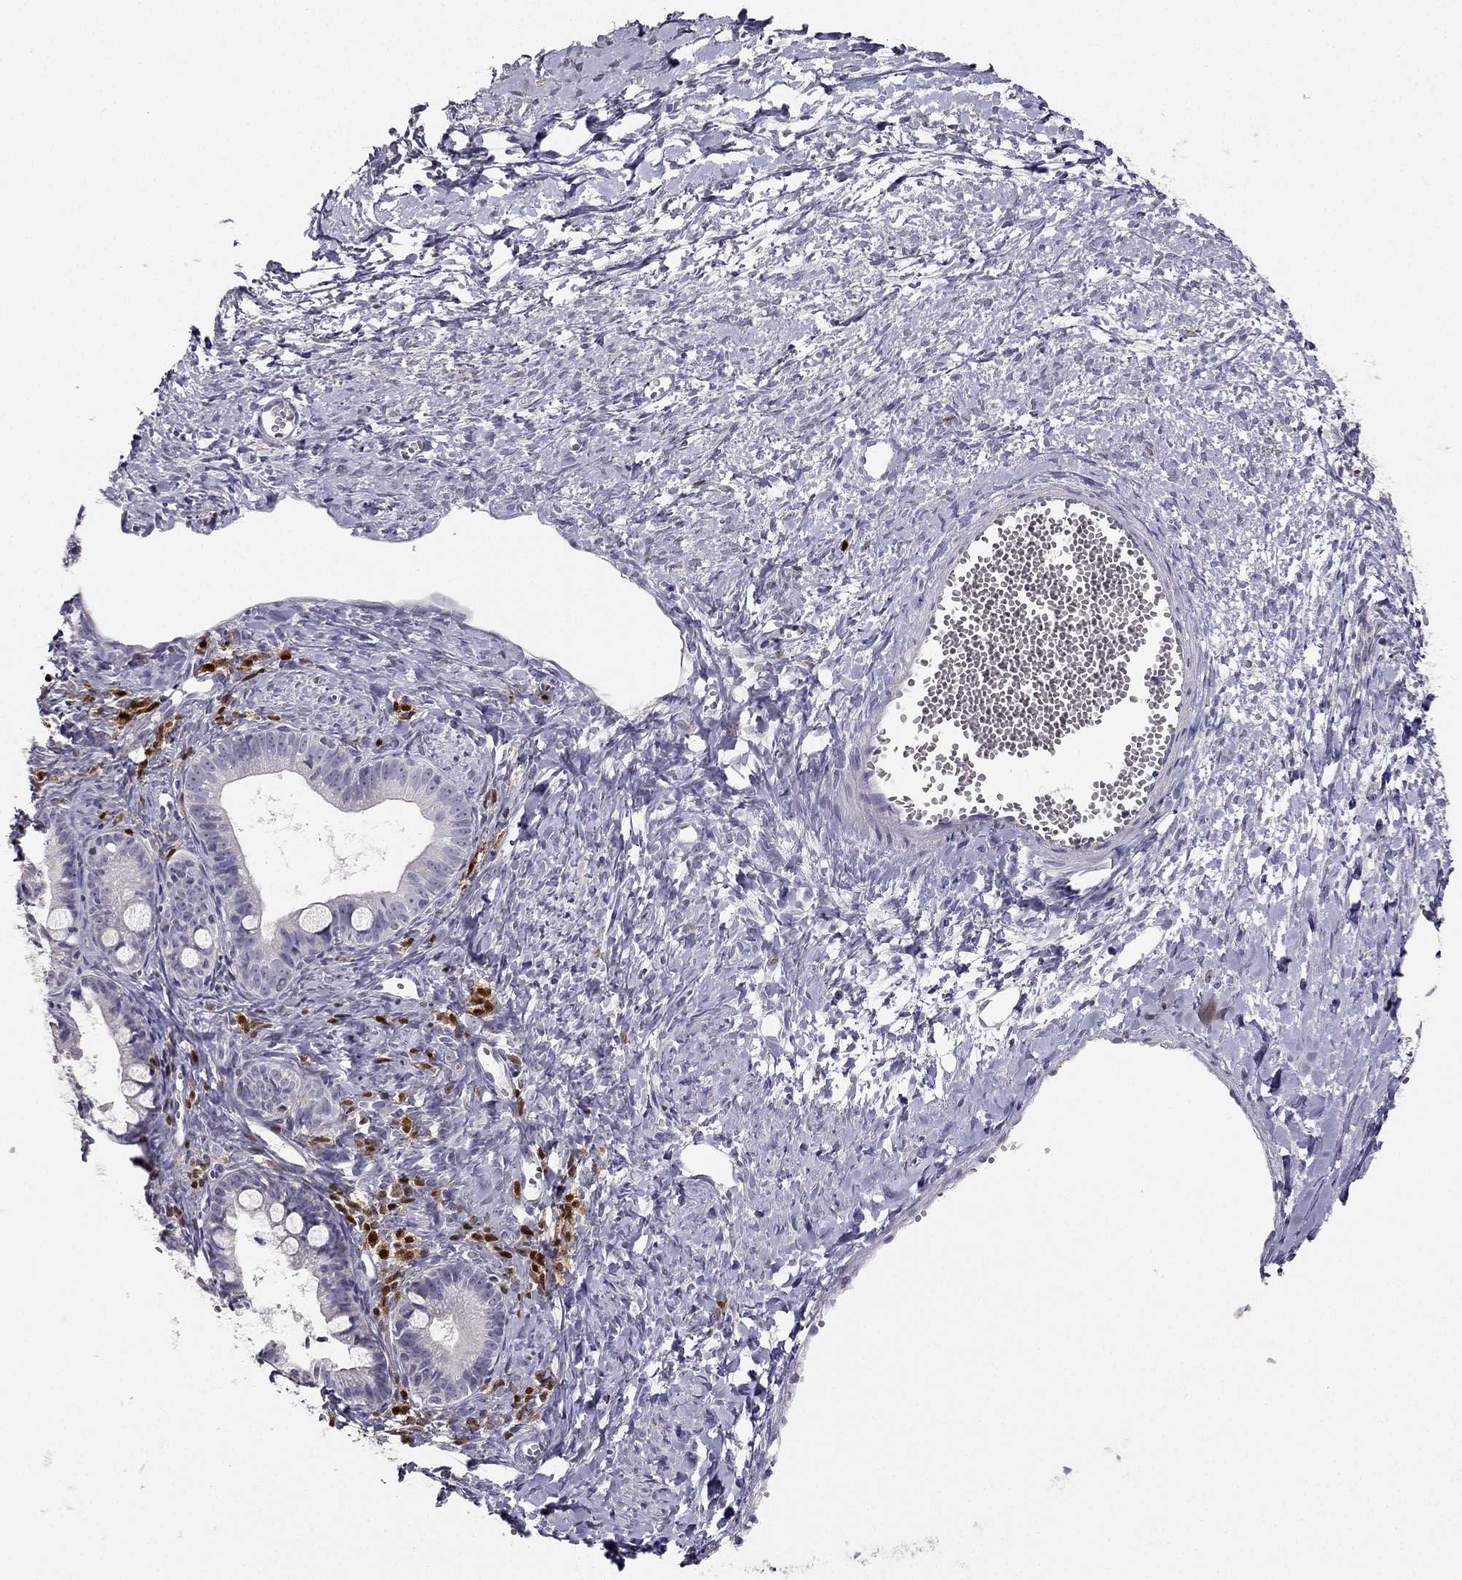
{"staining": {"intensity": "negative", "quantity": "none", "location": "none"}, "tissue": "ovarian cancer", "cell_type": "Tumor cells", "image_type": "cancer", "snomed": [{"axis": "morphology", "description": "Cystadenocarcinoma, mucinous, NOS"}, {"axis": "topography", "description": "Ovary"}], "caption": "An image of human ovarian cancer is negative for staining in tumor cells. (Stains: DAB (3,3'-diaminobenzidine) immunohistochemistry (IHC) with hematoxylin counter stain, Microscopy: brightfield microscopy at high magnification).", "gene": "CALB2", "patient": {"sex": "female", "age": 63}}